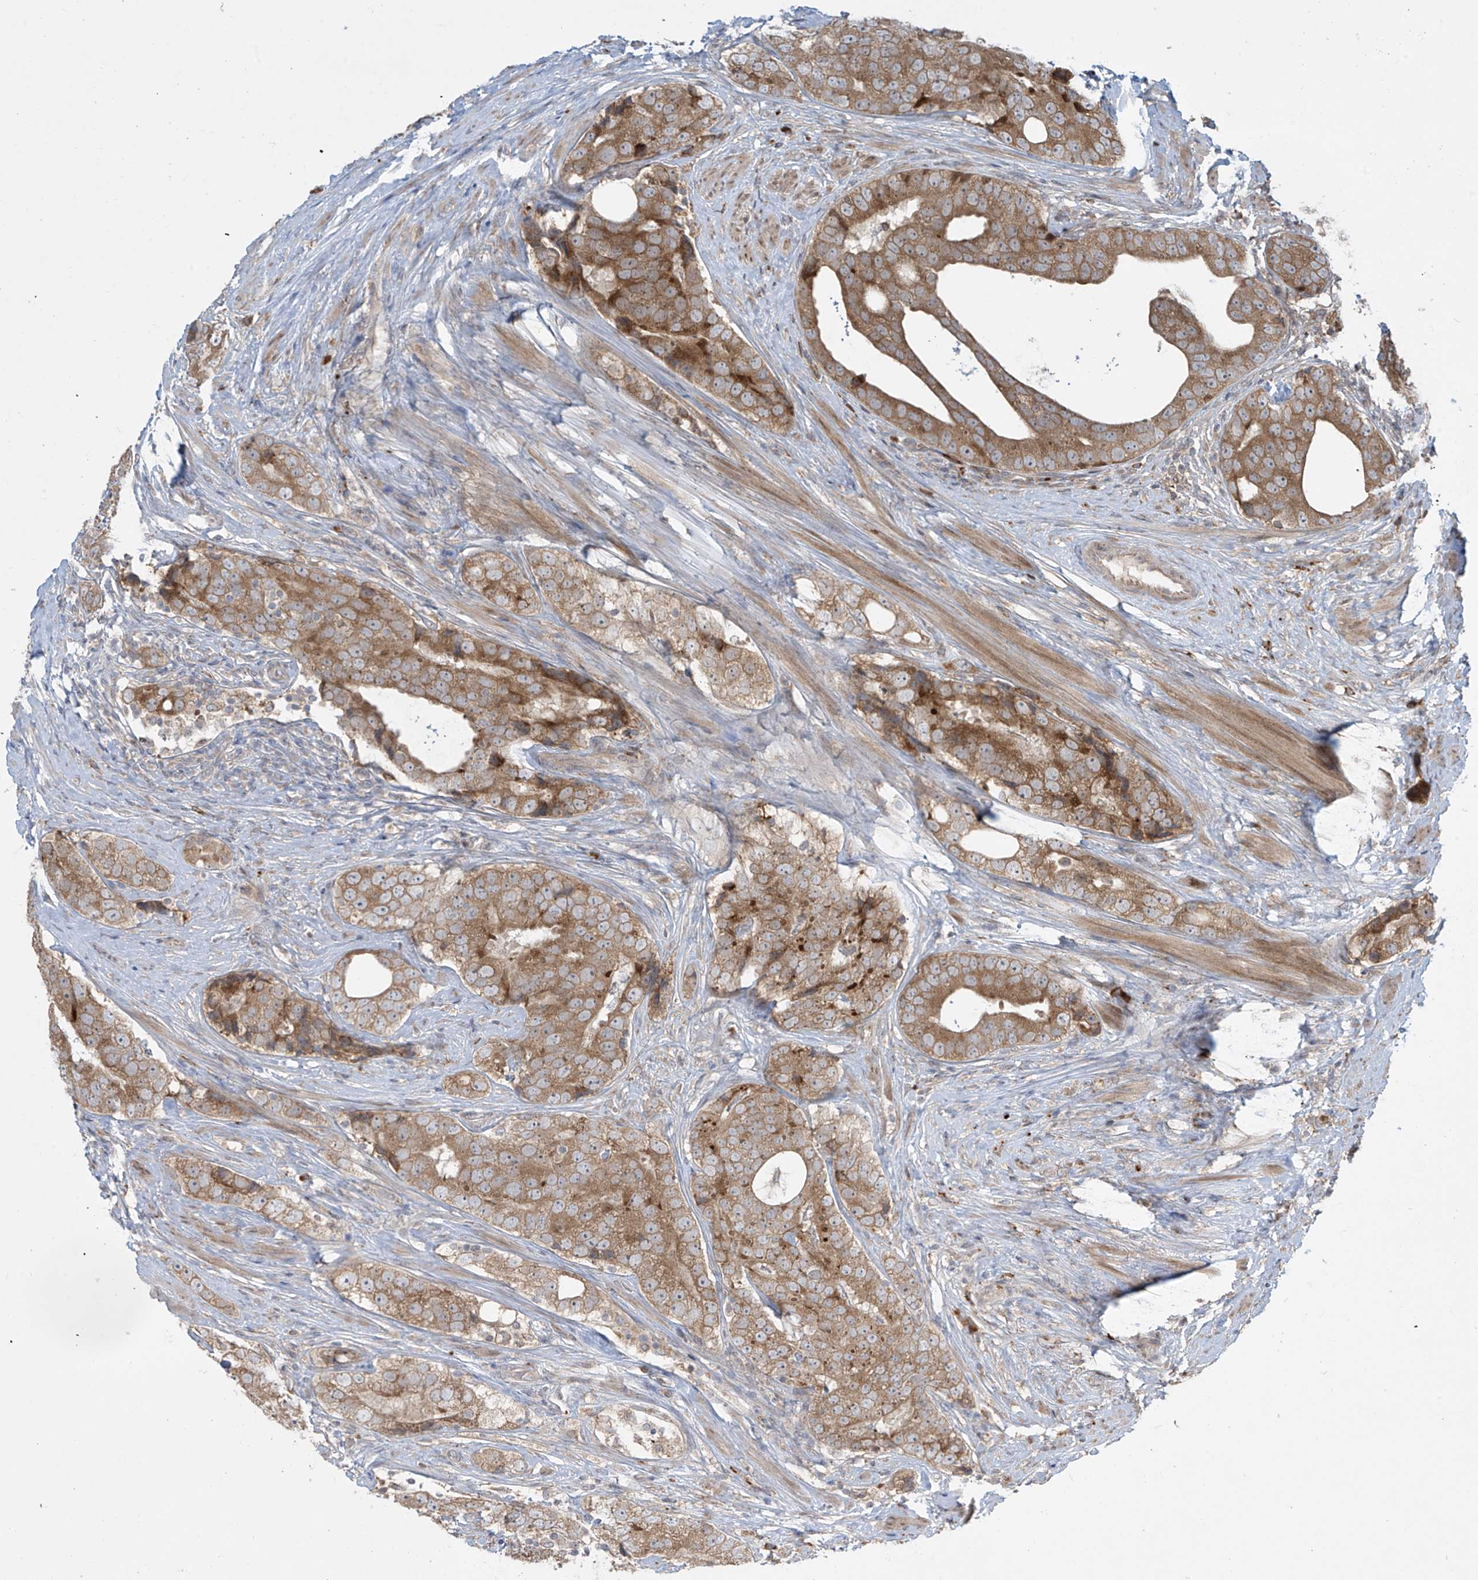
{"staining": {"intensity": "moderate", "quantity": ">75%", "location": "cytoplasmic/membranous"}, "tissue": "prostate cancer", "cell_type": "Tumor cells", "image_type": "cancer", "snomed": [{"axis": "morphology", "description": "Adenocarcinoma, High grade"}, {"axis": "topography", "description": "Prostate"}], "caption": "IHC (DAB) staining of prostate high-grade adenocarcinoma demonstrates moderate cytoplasmic/membranous protein positivity in approximately >75% of tumor cells.", "gene": "PPAT", "patient": {"sex": "male", "age": 56}}